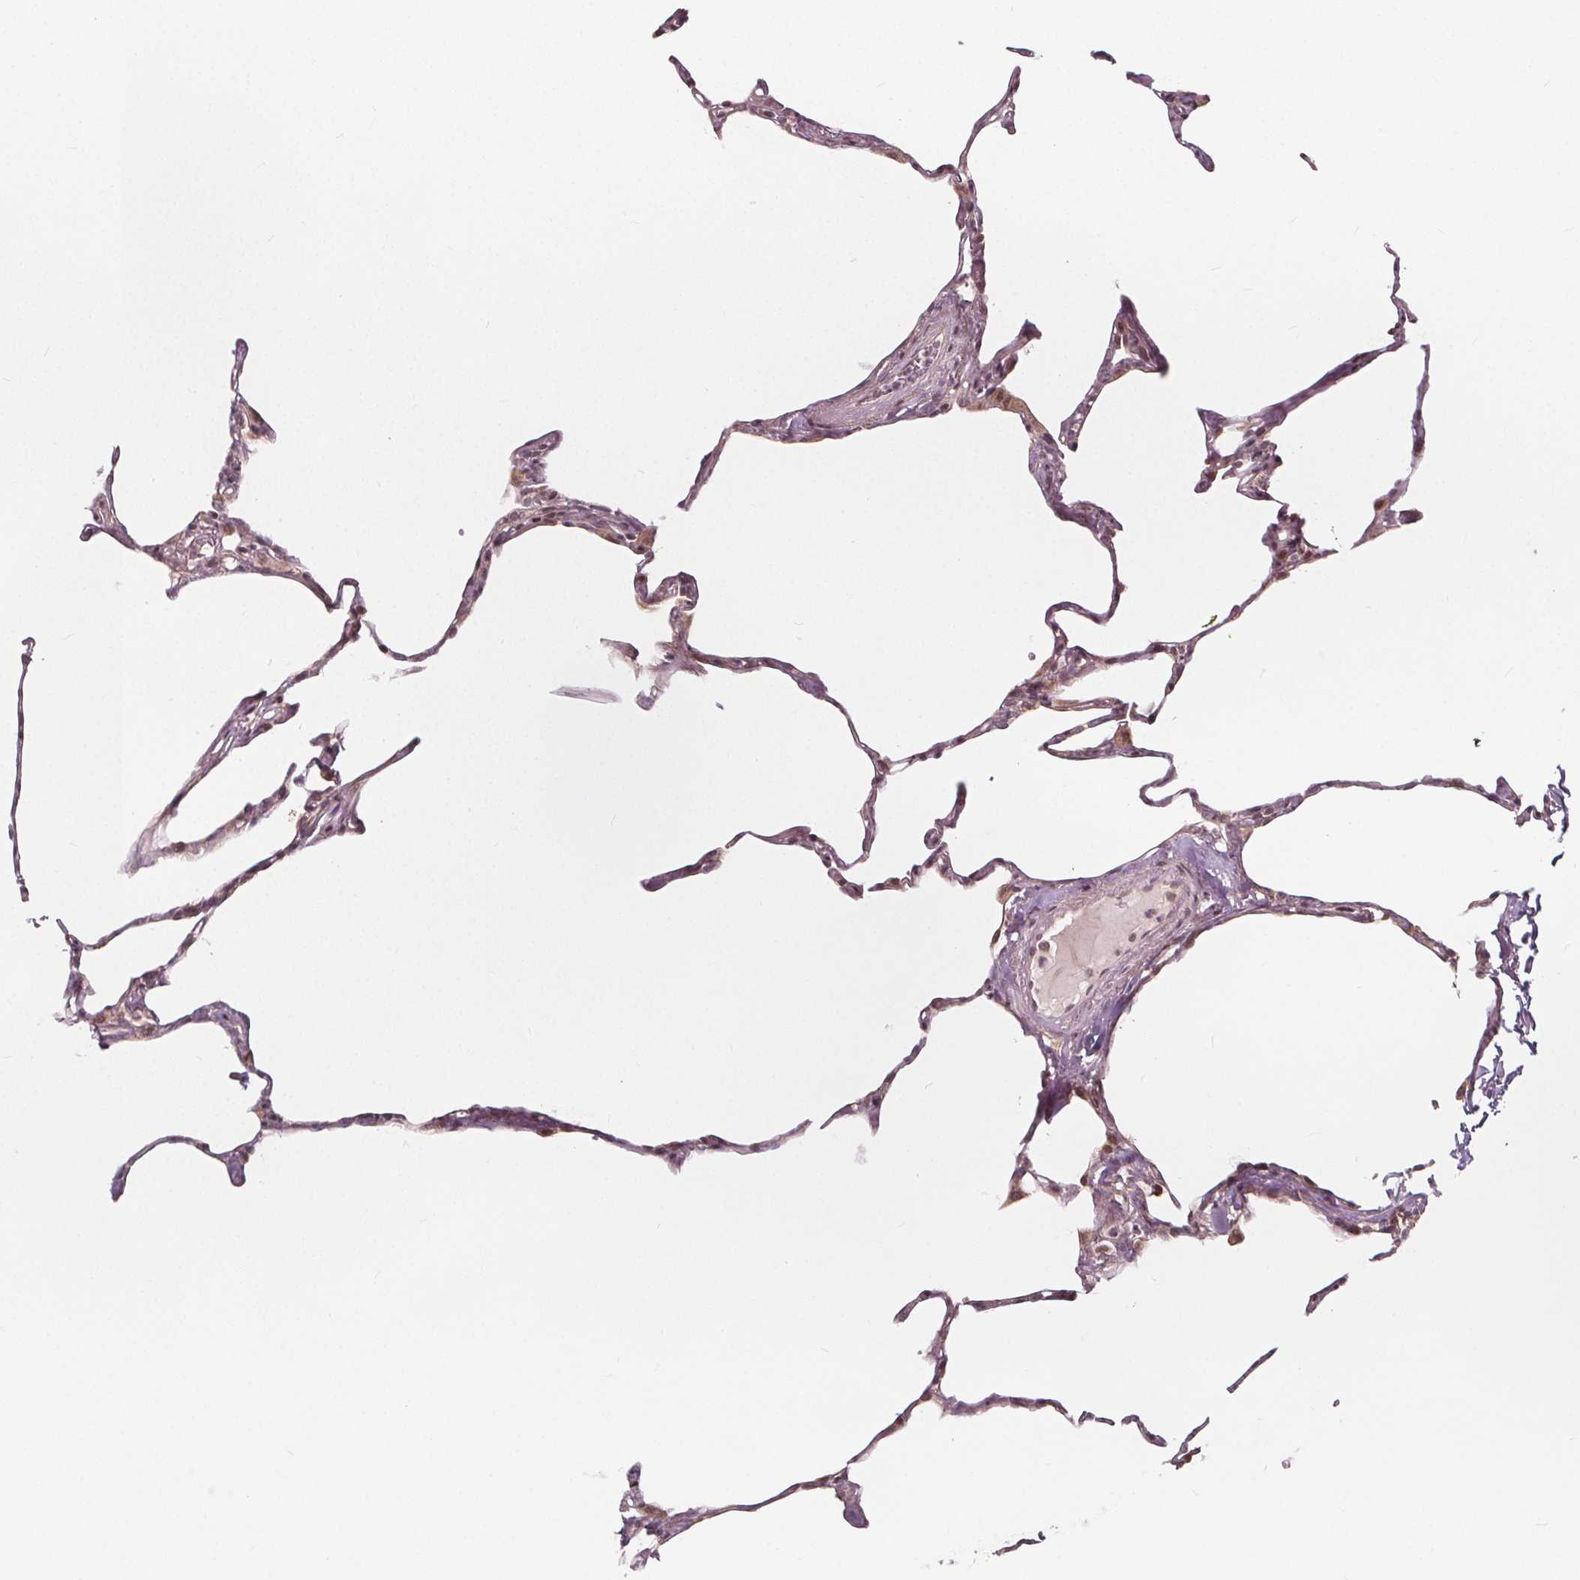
{"staining": {"intensity": "negative", "quantity": "none", "location": "none"}, "tissue": "lung", "cell_type": "Alveolar cells", "image_type": "normal", "snomed": [{"axis": "morphology", "description": "Normal tissue, NOS"}, {"axis": "topography", "description": "Lung"}], "caption": "Lung stained for a protein using IHC demonstrates no expression alveolar cells.", "gene": "AKT1S1", "patient": {"sex": "male", "age": 65}}